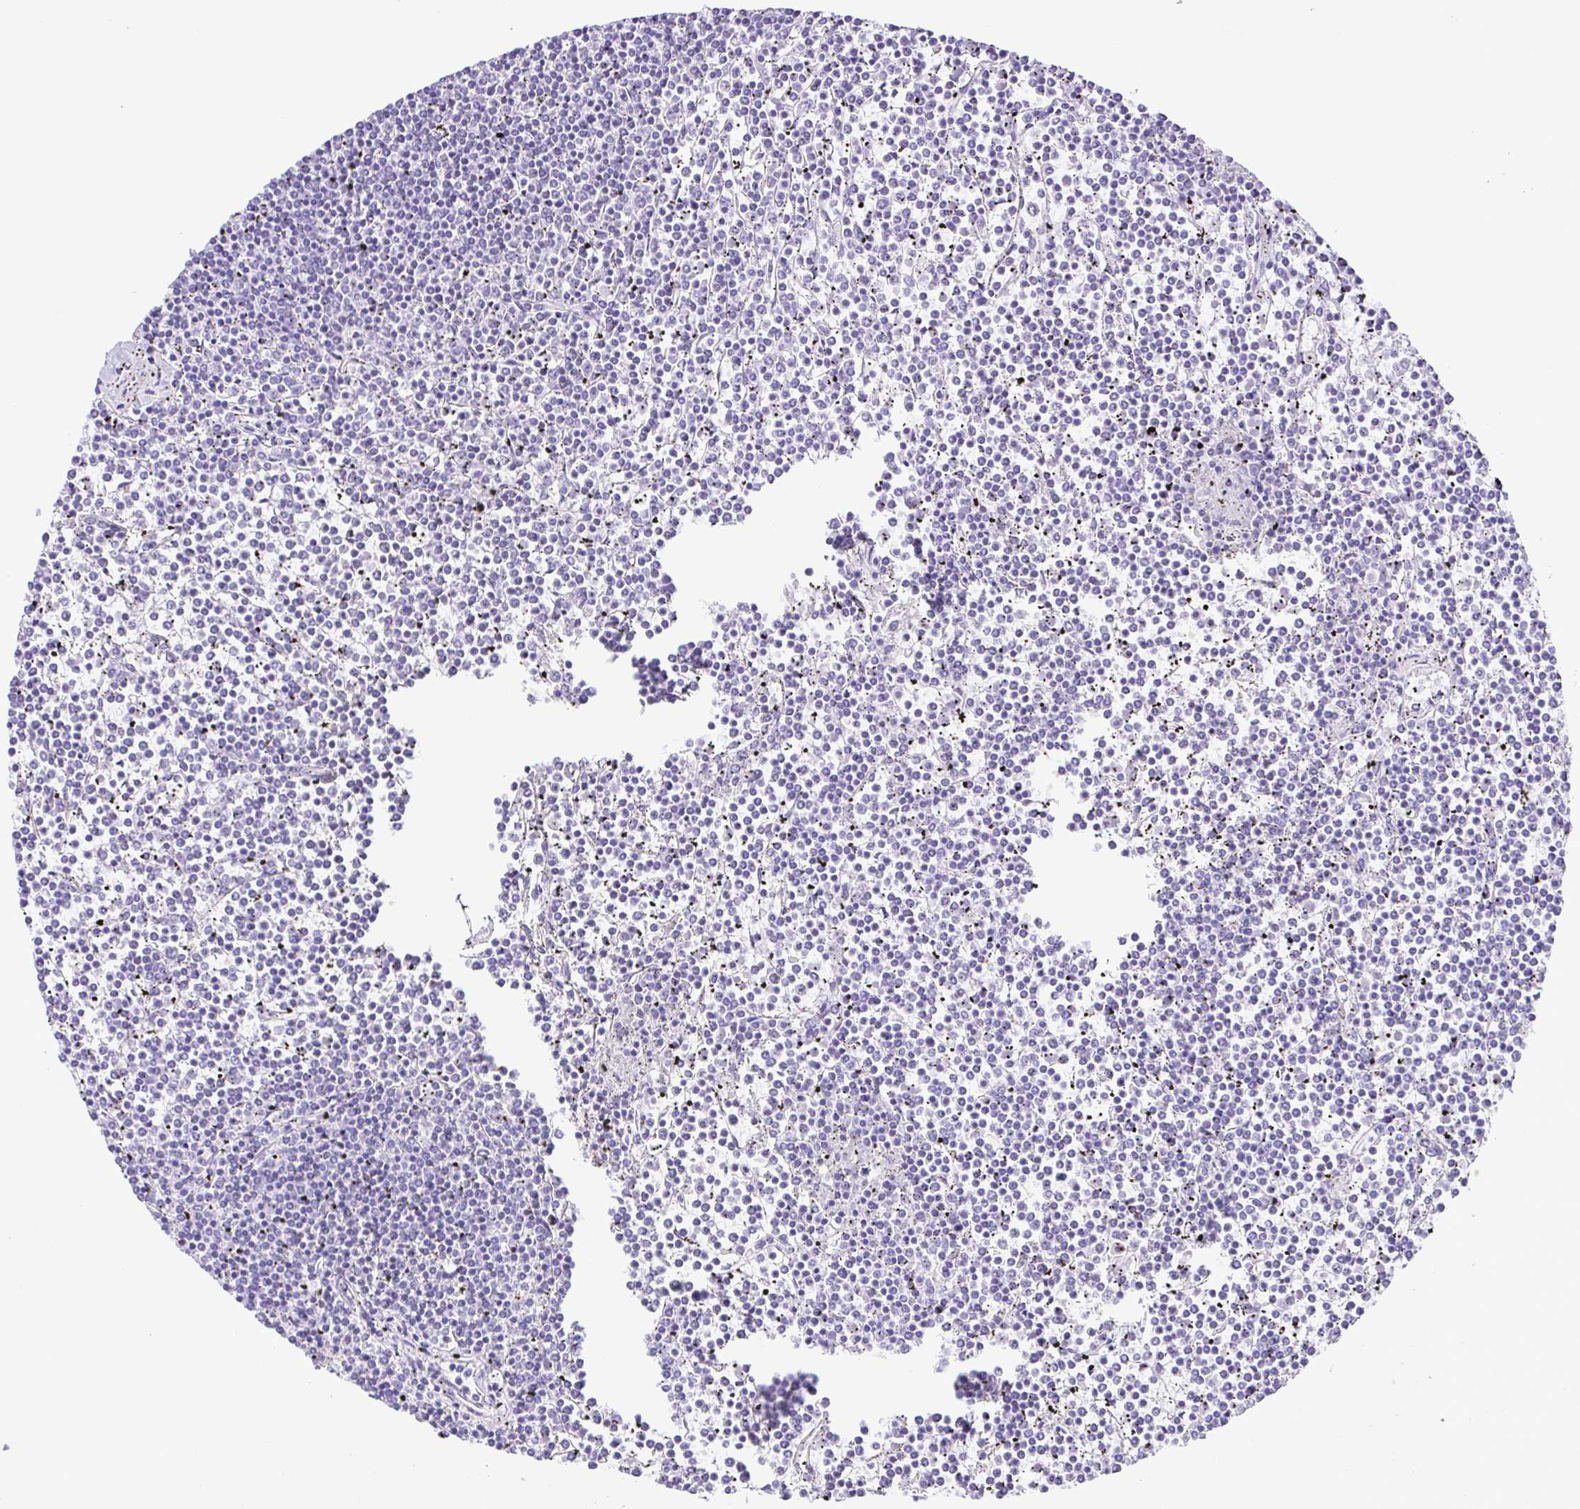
{"staining": {"intensity": "negative", "quantity": "none", "location": "none"}, "tissue": "lymphoma", "cell_type": "Tumor cells", "image_type": "cancer", "snomed": [{"axis": "morphology", "description": "Malignant lymphoma, non-Hodgkin's type, Low grade"}, {"axis": "topography", "description": "Spleen"}], "caption": "This is an IHC histopathology image of malignant lymphoma, non-Hodgkin's type (low-grade). There is no staining in tumor cells.", "gene": "CASP14", "patient": {"sex": "female", "age": 19}}